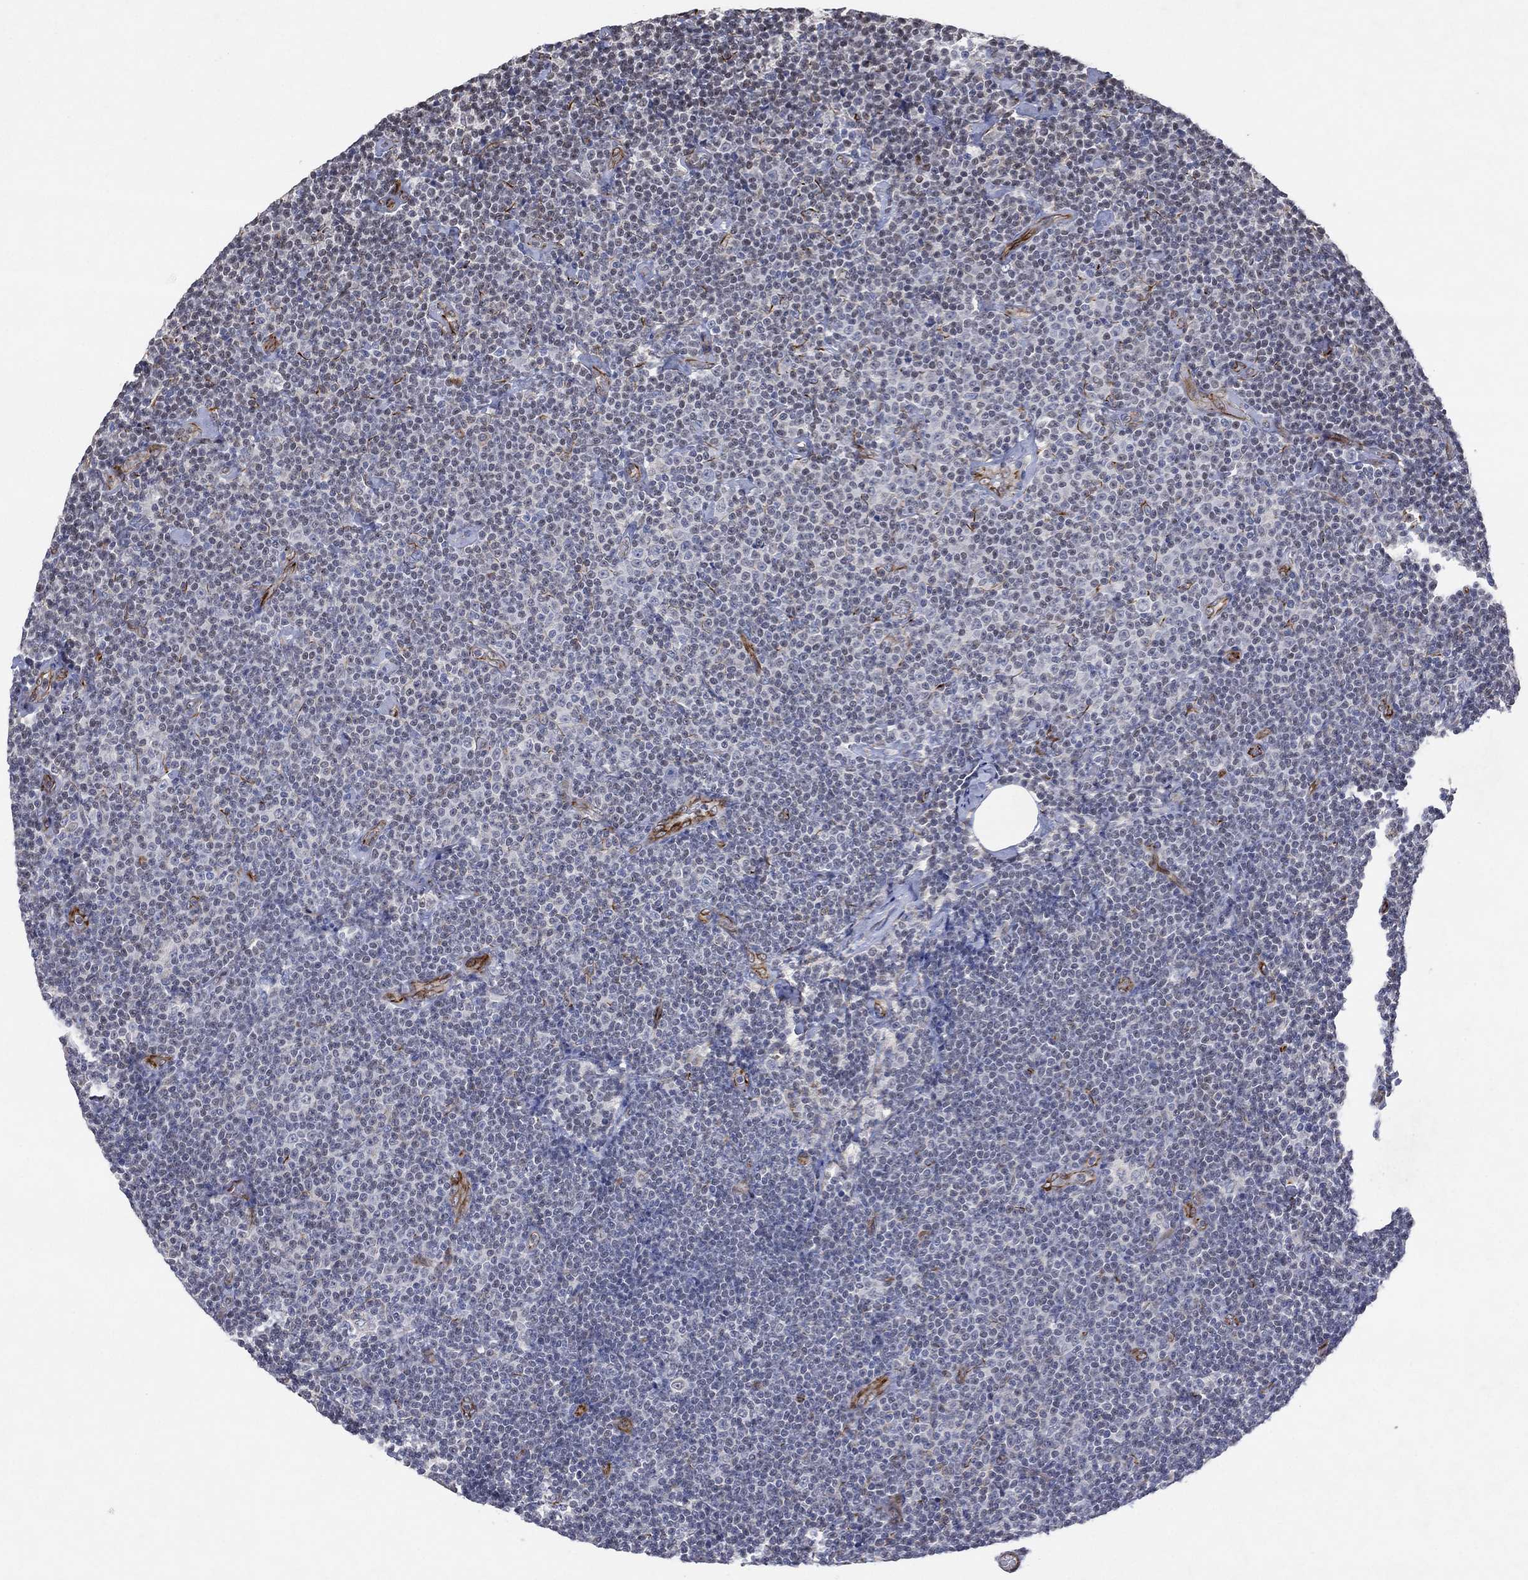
{"staining": {"intensity": "negative", "quantity": "none", "location": "none"}, "tissue": "lymphoma", "cell_type": "Tumor cells", "image_type": "cancer", "snomed": [{"axis": "morphology", "description": "Malignant lymphoma, non-Hodgkin's type, Low grade"}, {"axis": "topography", "description": "Lymph node"}], "caption": "Human lymphoma stained for a protein using immunohistochemistry displays no positivity in tumor cells.", "gene": "FLI1", "patient": {"sex": "male", "age": 81}}